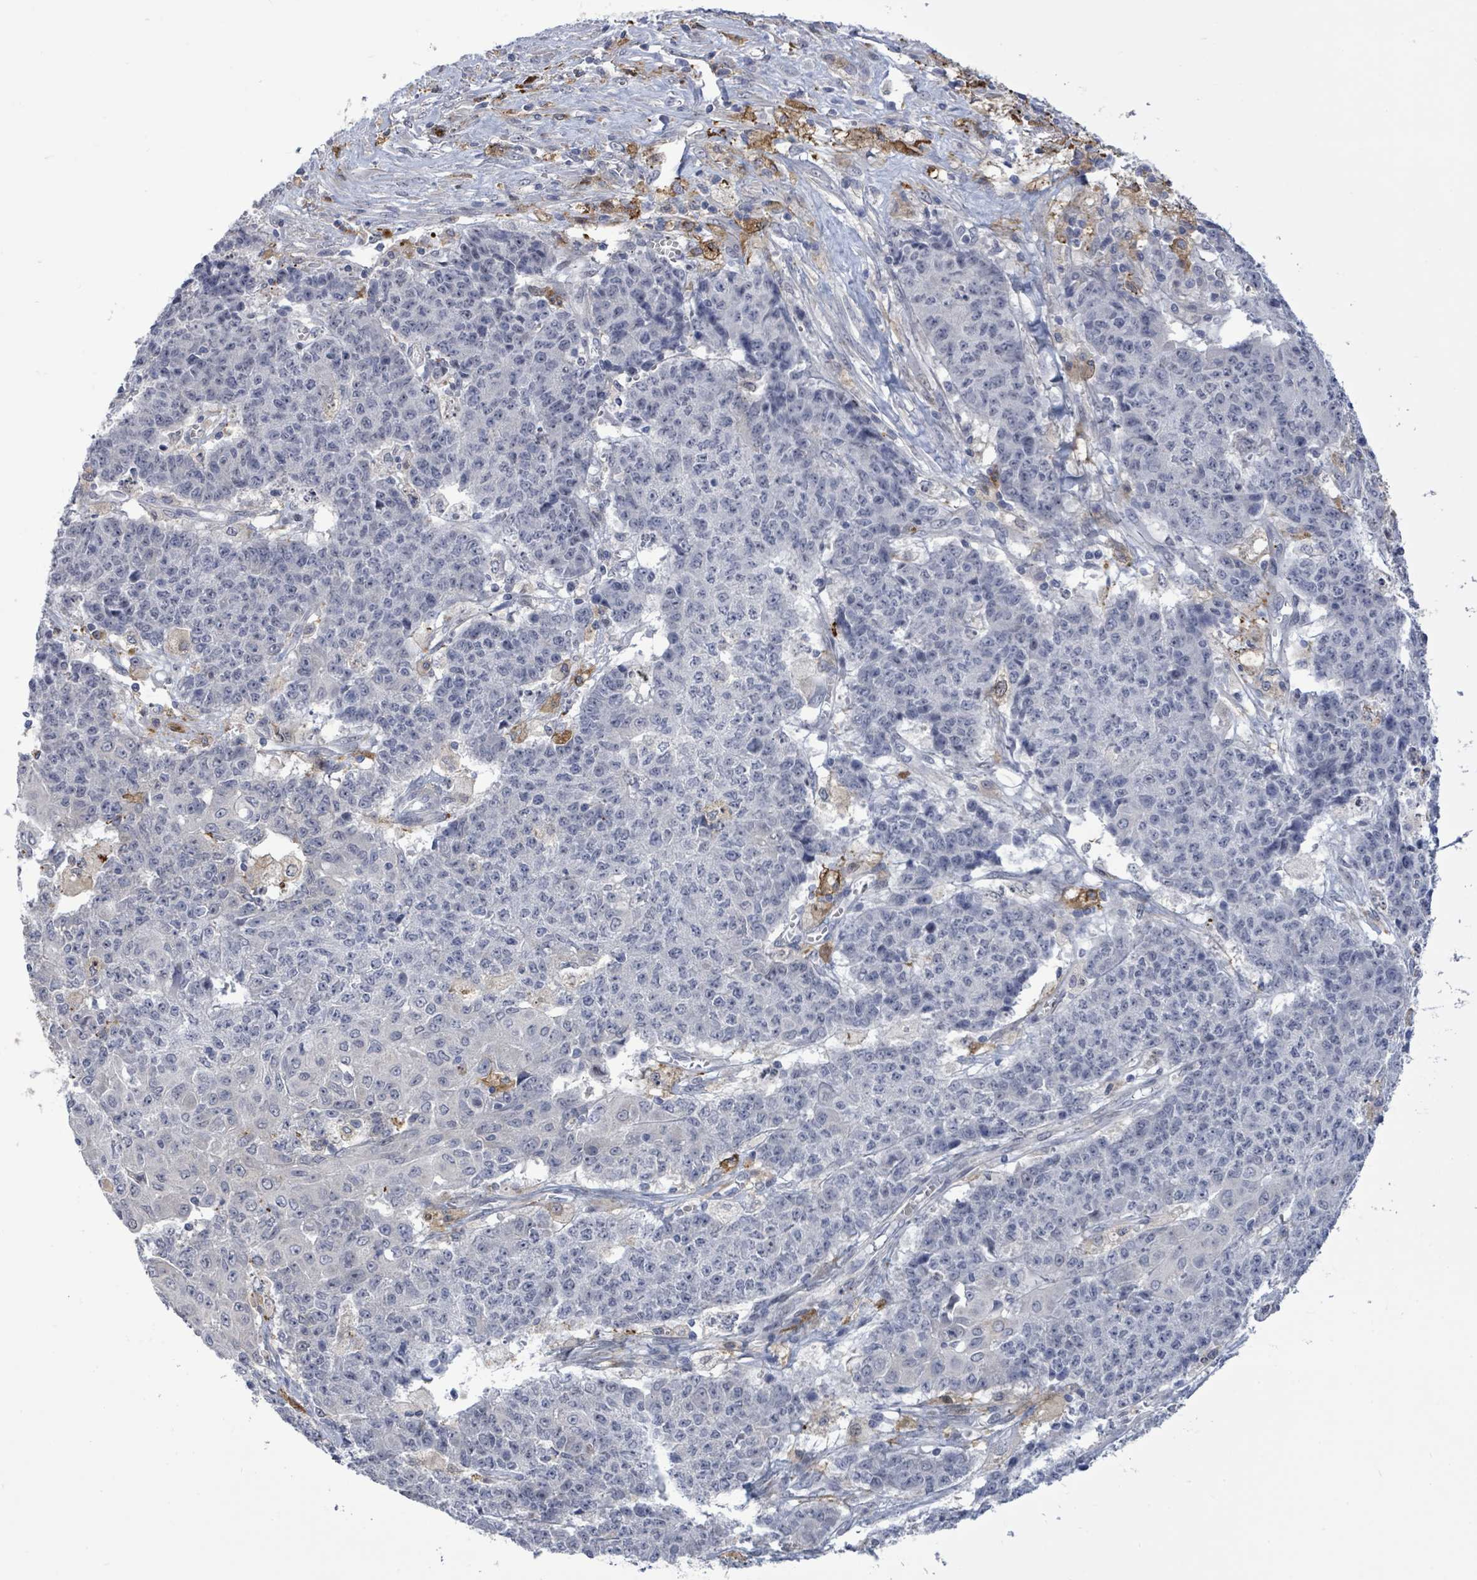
{"staining": {"intensity": "negative", "quantity": "none", "location": "none"}, "tissue": "ovarian cancer", "cell_type": "Tumor cells", "image_type": "cancer", "snomed": [{"axis": "morphology", "description": "Carcinoma, endometroid"}, {"axis": "topography", "description": "Ovary"}], "caption": "Immunohistochemistry of human ovarian cancer (endometroid carcinoma) reveals no staining in tumor cells.", "gene": "CT45A5", "patient": {"sex": "female", "age": 42}}